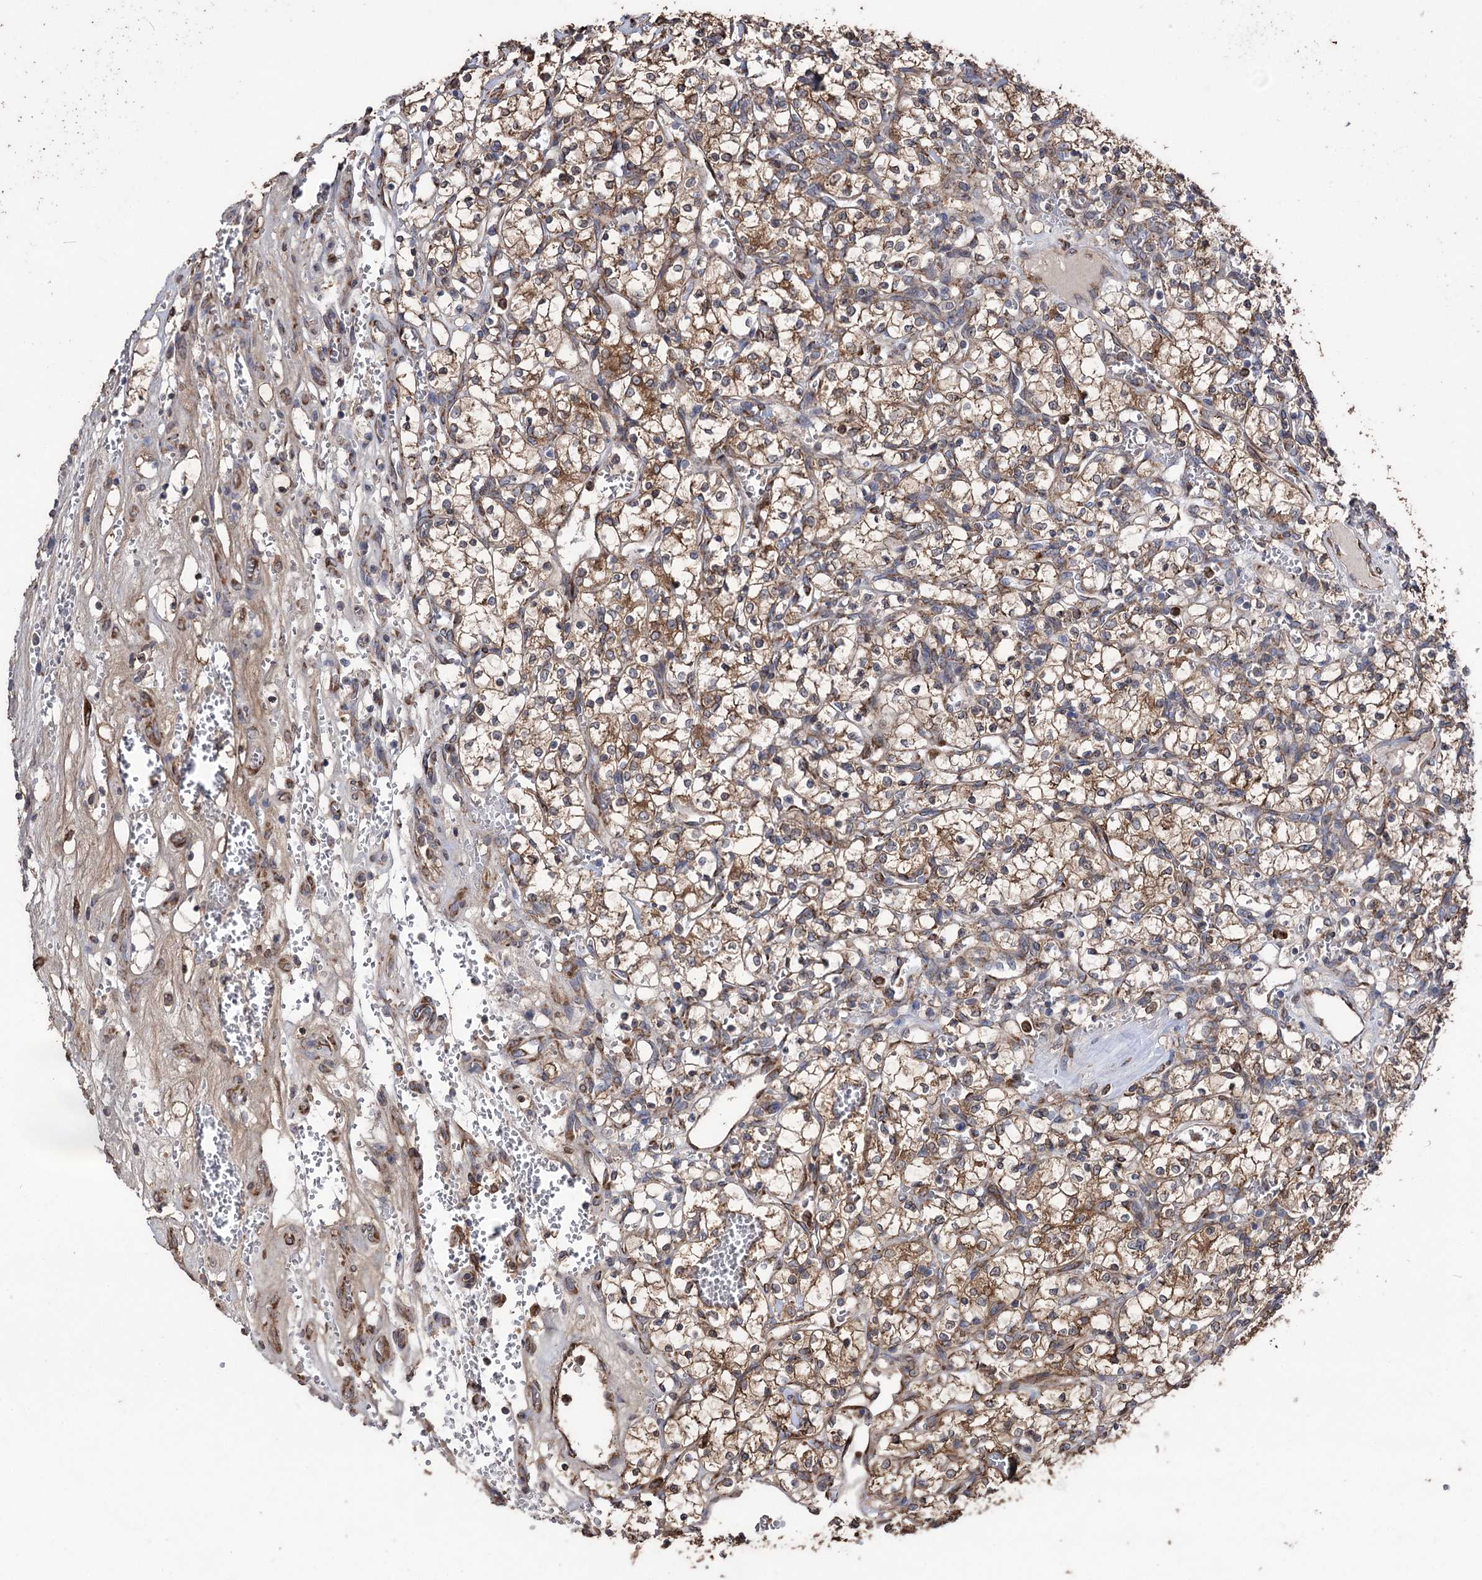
{"staining": {"intensity": "moderate", "quantity": ">75%", "location": "cytoplasmic/membranous"}, "tissue": "renal cancer", "cell_type": "Tumor cells", "image_type": "cancer", "snomed": [{"axis": "morphology", "description": "Adenocarcinoma, NOS"}, {"axis": "topography", "description": "Kidney"}], "caption": "Protein analysis of renal adenocarcinoma tissue shows moderate cytoplasmic/membranous positivity in about >75% of tumor cells.", "gene": "CDAN1", "patient": {"sex": "female", "age": 69}}